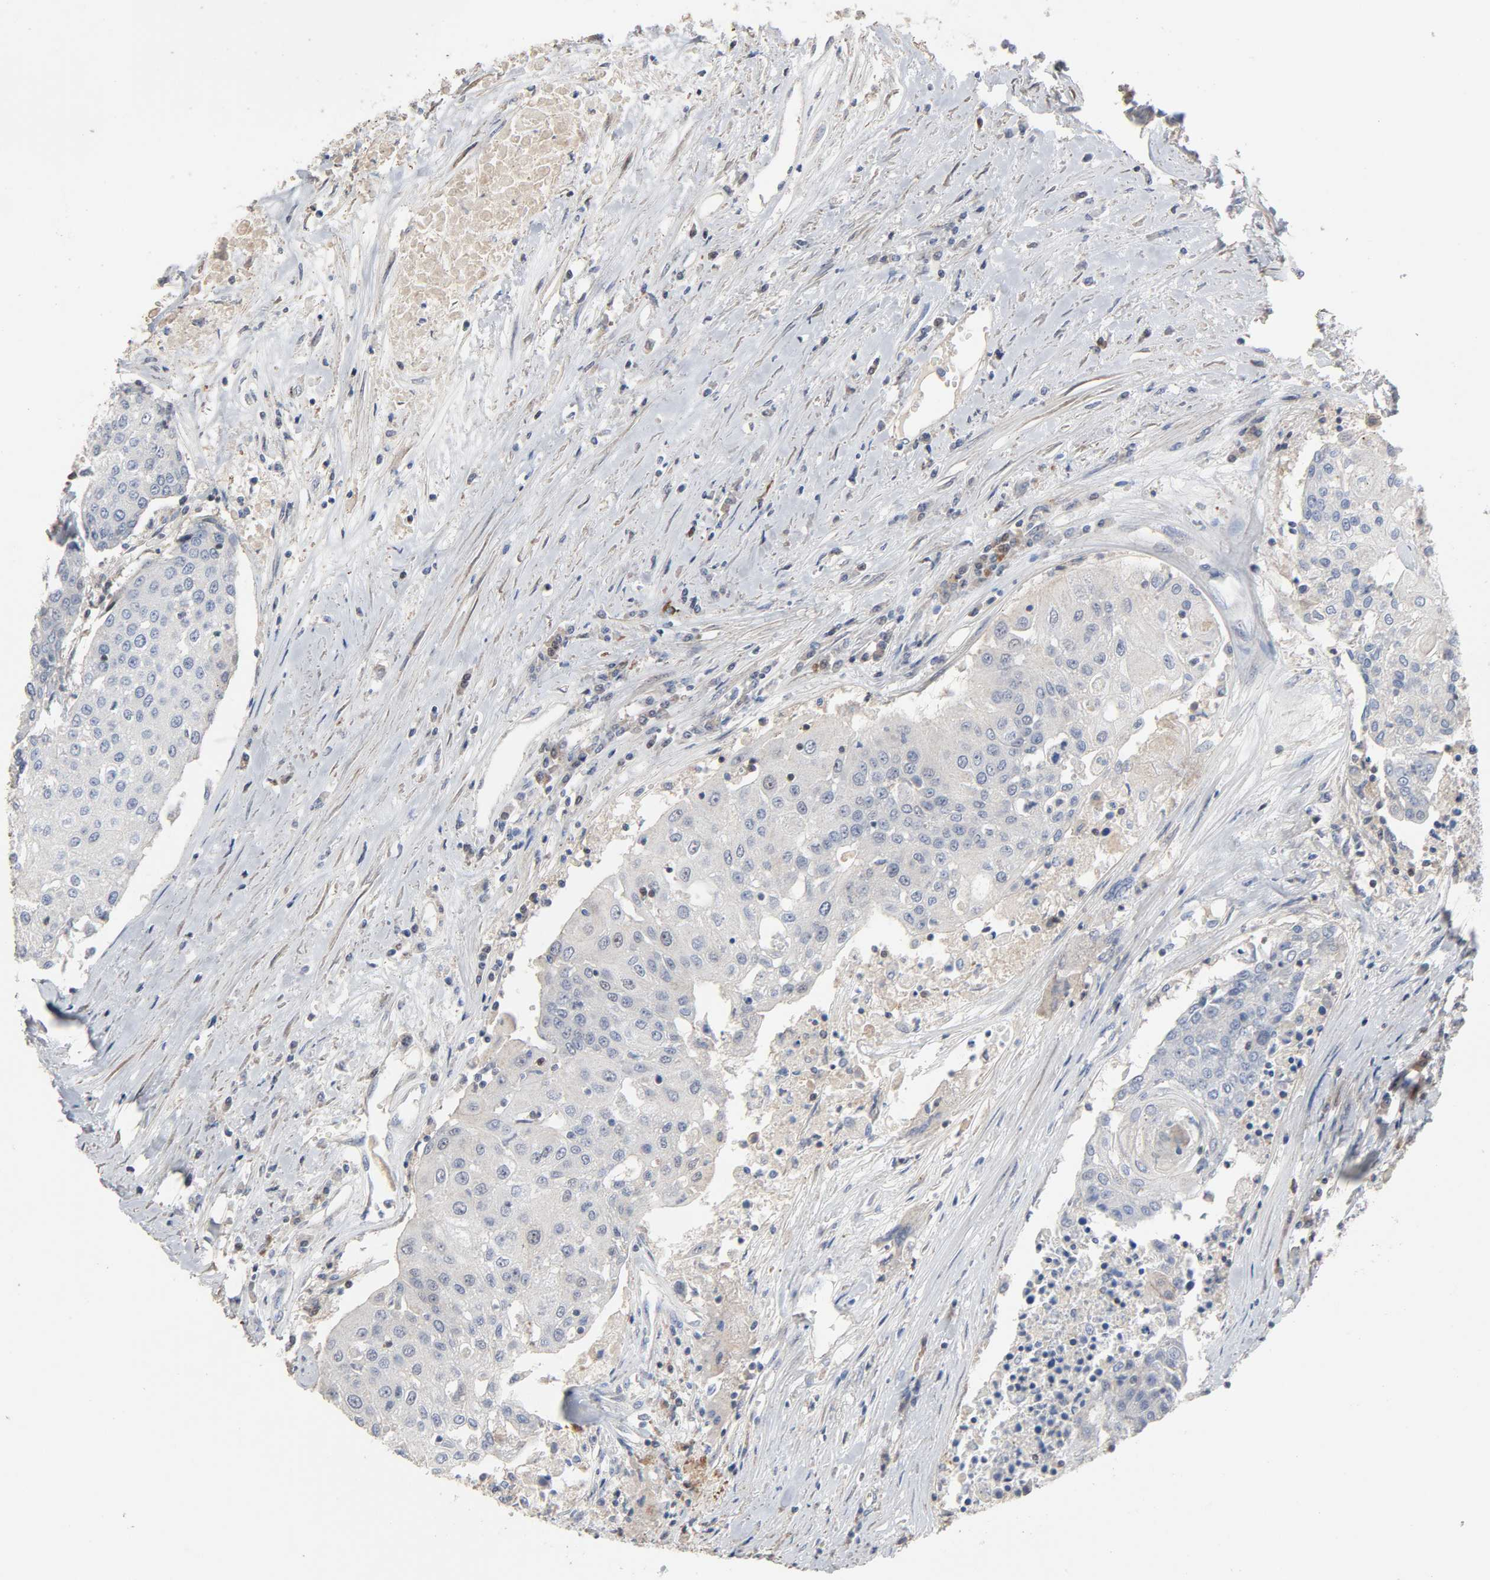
{"staining": {"intensity": "negative", "quantity": "none", "location": "none"}, "tissue": "urothelial cancer", "cell_type": "Tumor cells", "image_type": "cancer", "snomed": [{"axis": "morphology", "description": "Urothelial carcinoma, High grade"}, {"axis": "topography", "description": "Urinary bladder"}], "caption": "DAB immunohistochemical staining of human urothelial carcinoma (high-grade) displays no significant expression in tumor cells.", "gene": "CDK6", "patient": {"sex": "female", "age": 85}}